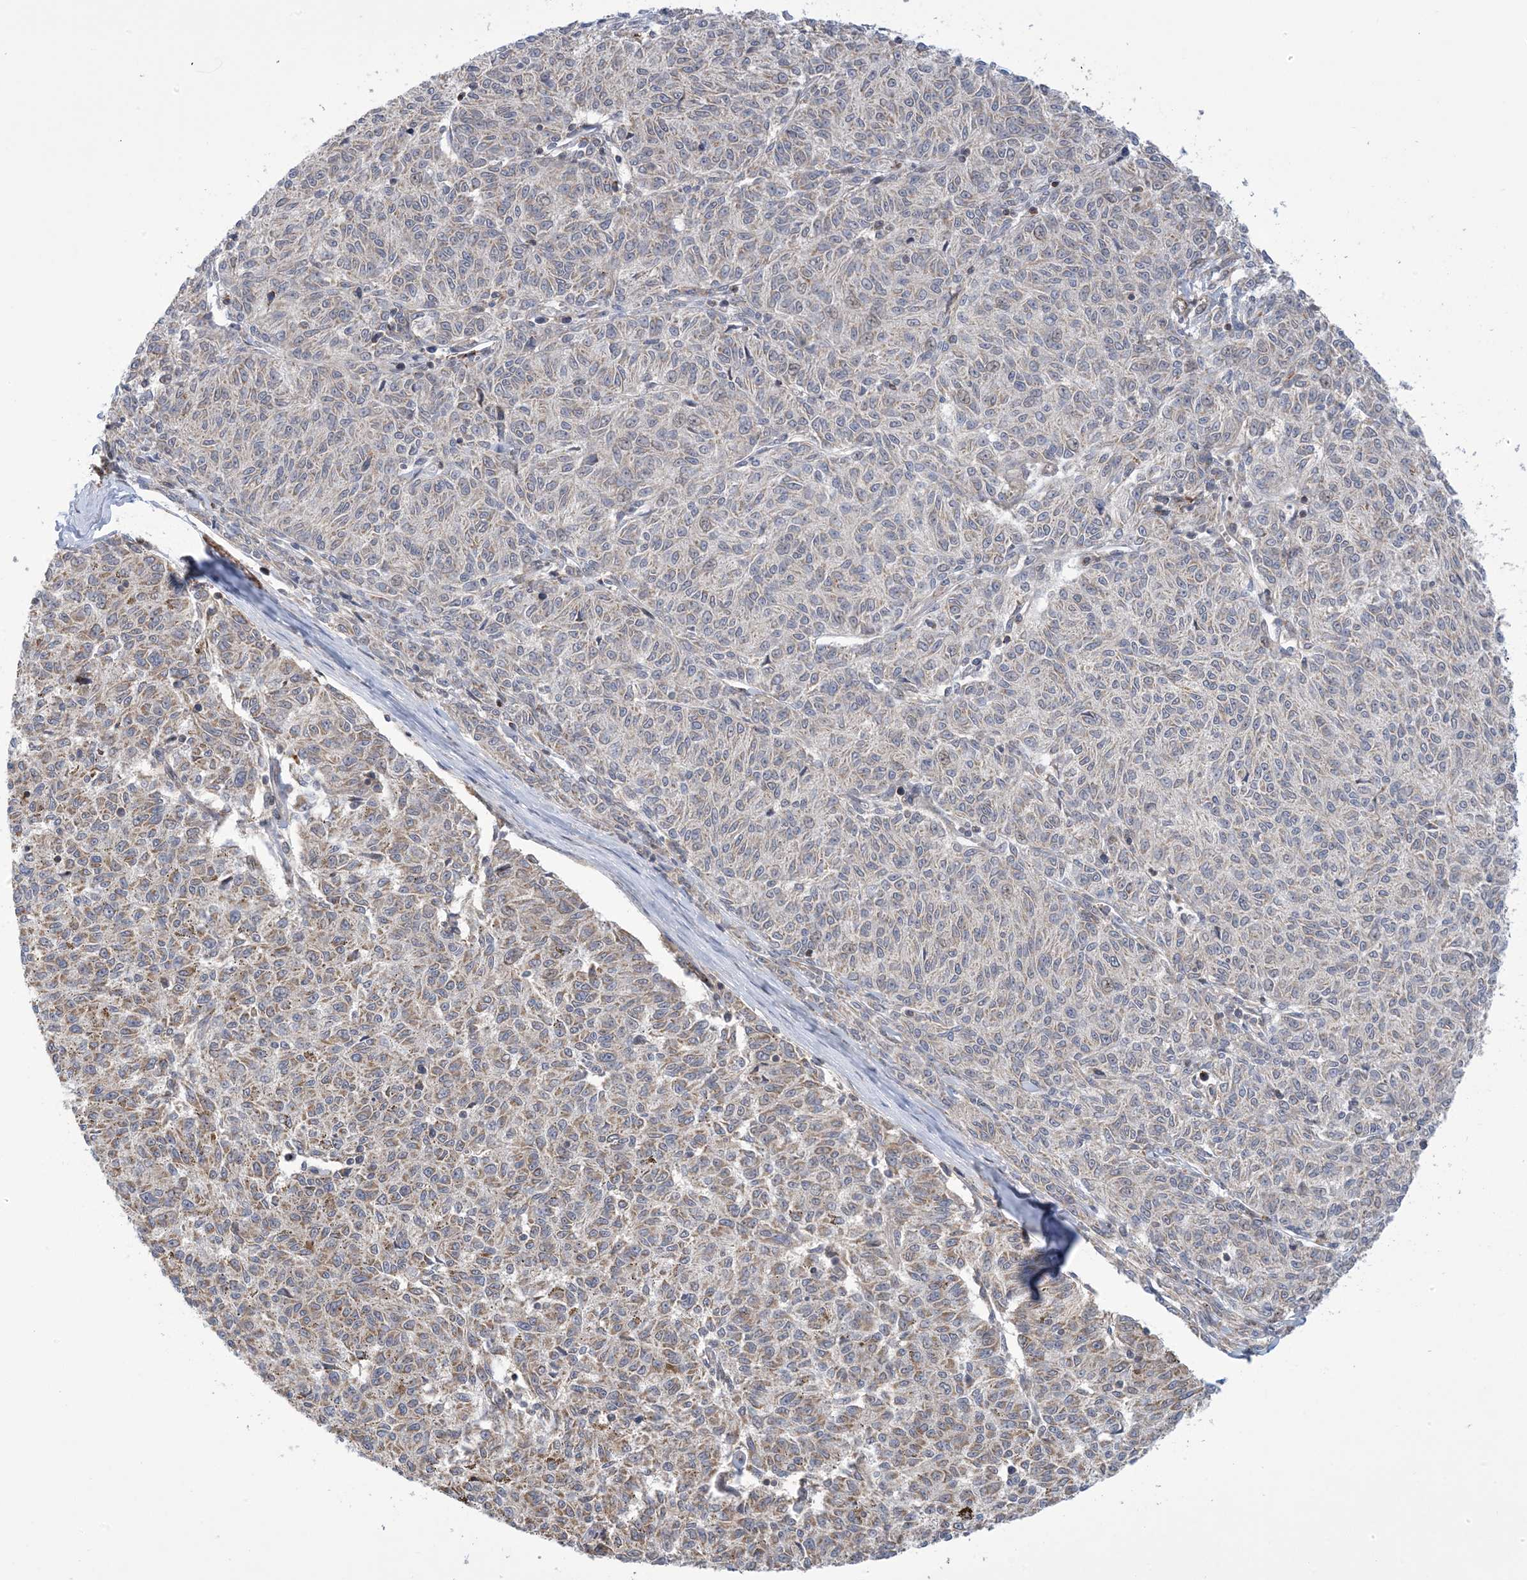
{"staining": {"intensity": "weak", "quantity": "<25%", "location": "cytoplasmic/membranous"}, "tissue": "melanoma", "cell_type": "Tumor cells", "image_type": "cancer", "snomed": [{"axis": "morphology", "description": "Malignant melanoma, NOS"}, {"axis": "topography", "description": "Skin"}], "caption": "A photomicrograph of human melanoma is negative for staining in tumor cells. Brightfield microscopy of immunohistochemistry (IHC) stained with DAB (brown) and hematoxylin (blue), captured at high magnification.", "gene": "ZNF8", "patient": {"sex": "female", "age": 72}}